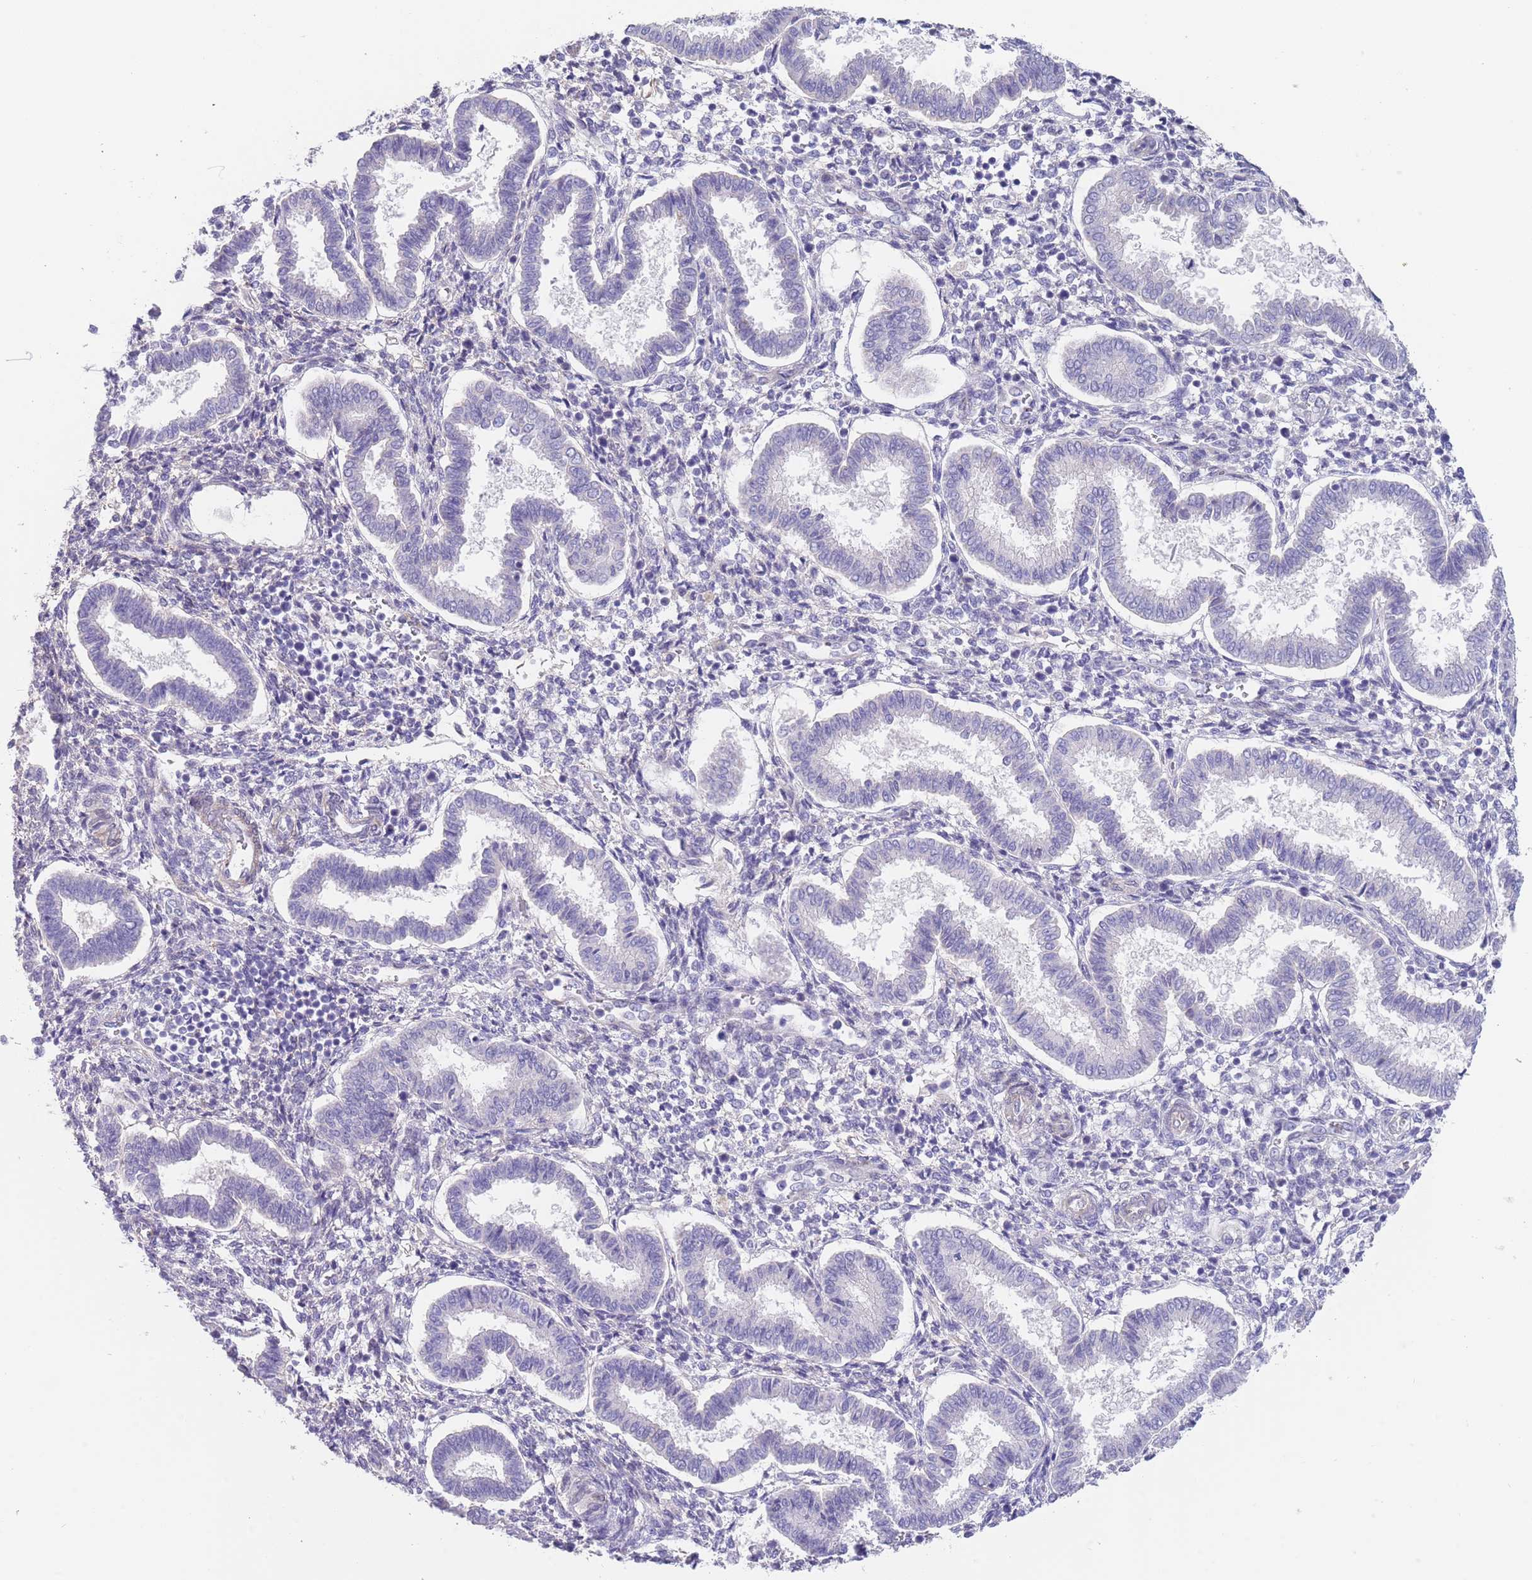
{"staining": {"intensity": "negative", "quantity": "none", "location": "none"}, "tissue": "endometrium", "cell_type": "Cells in endometrial stroma", "image_type": "normal", "snomed": [{"axis": "morphology", "description": "Normal tissue, NOS"}, {"axis": "topography", "description": "Endometrium"}], "caption": "Endometrium was stained to show a protein in brown. There is no significant expression in cells in endometrial stroma. The staining is performed using DAB brown chromogen with nuclei counter-stained in using hematoxylin.", "gene": "RNF169", "patient": {"sex": "female", "age": 24}}